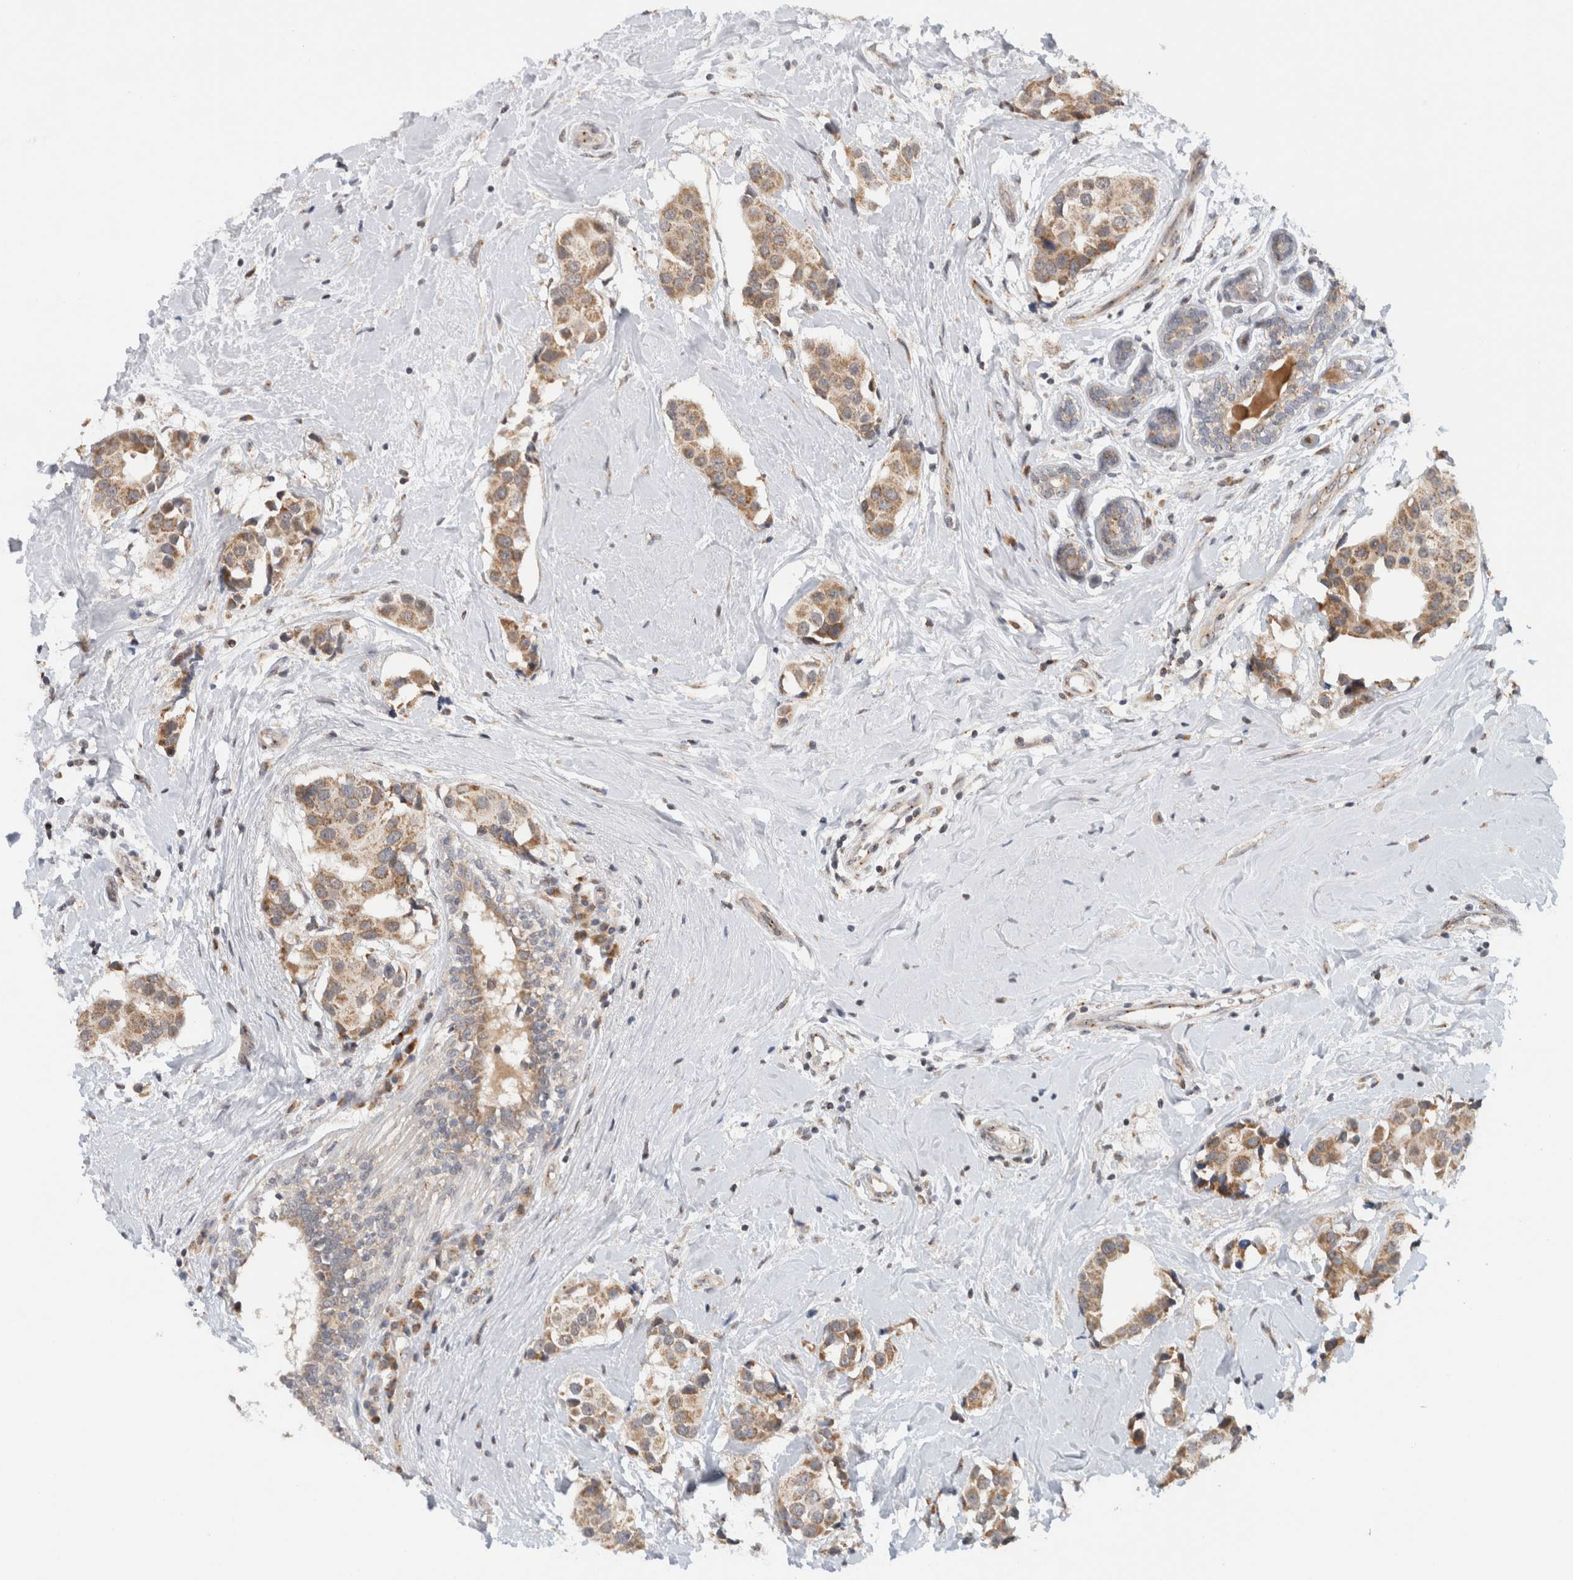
{"staining": {"intensity": "moderate", "quantity": ">75%", "location": "cytoplasmic/membranous"}, "tissue": "breast cancer", "cell_type": "Tumor cells", "image_type": "cancer", "snomed": [{"axis": "morphology", "description": "Normal tissue, NOS"}, {"axis": "morphology", "description": "Duct carcinoma"}, {"axis": "topography", "description": "Breast"}], "caption": "Tumor cells reveal medium levels of moderate cytoplasmic/membranous positivity in approximately >75% of cells in human infiltrating ductal carcinoma (breast).", "gene": "CMC2", "patient": {"sex": "female", "age": 39}}